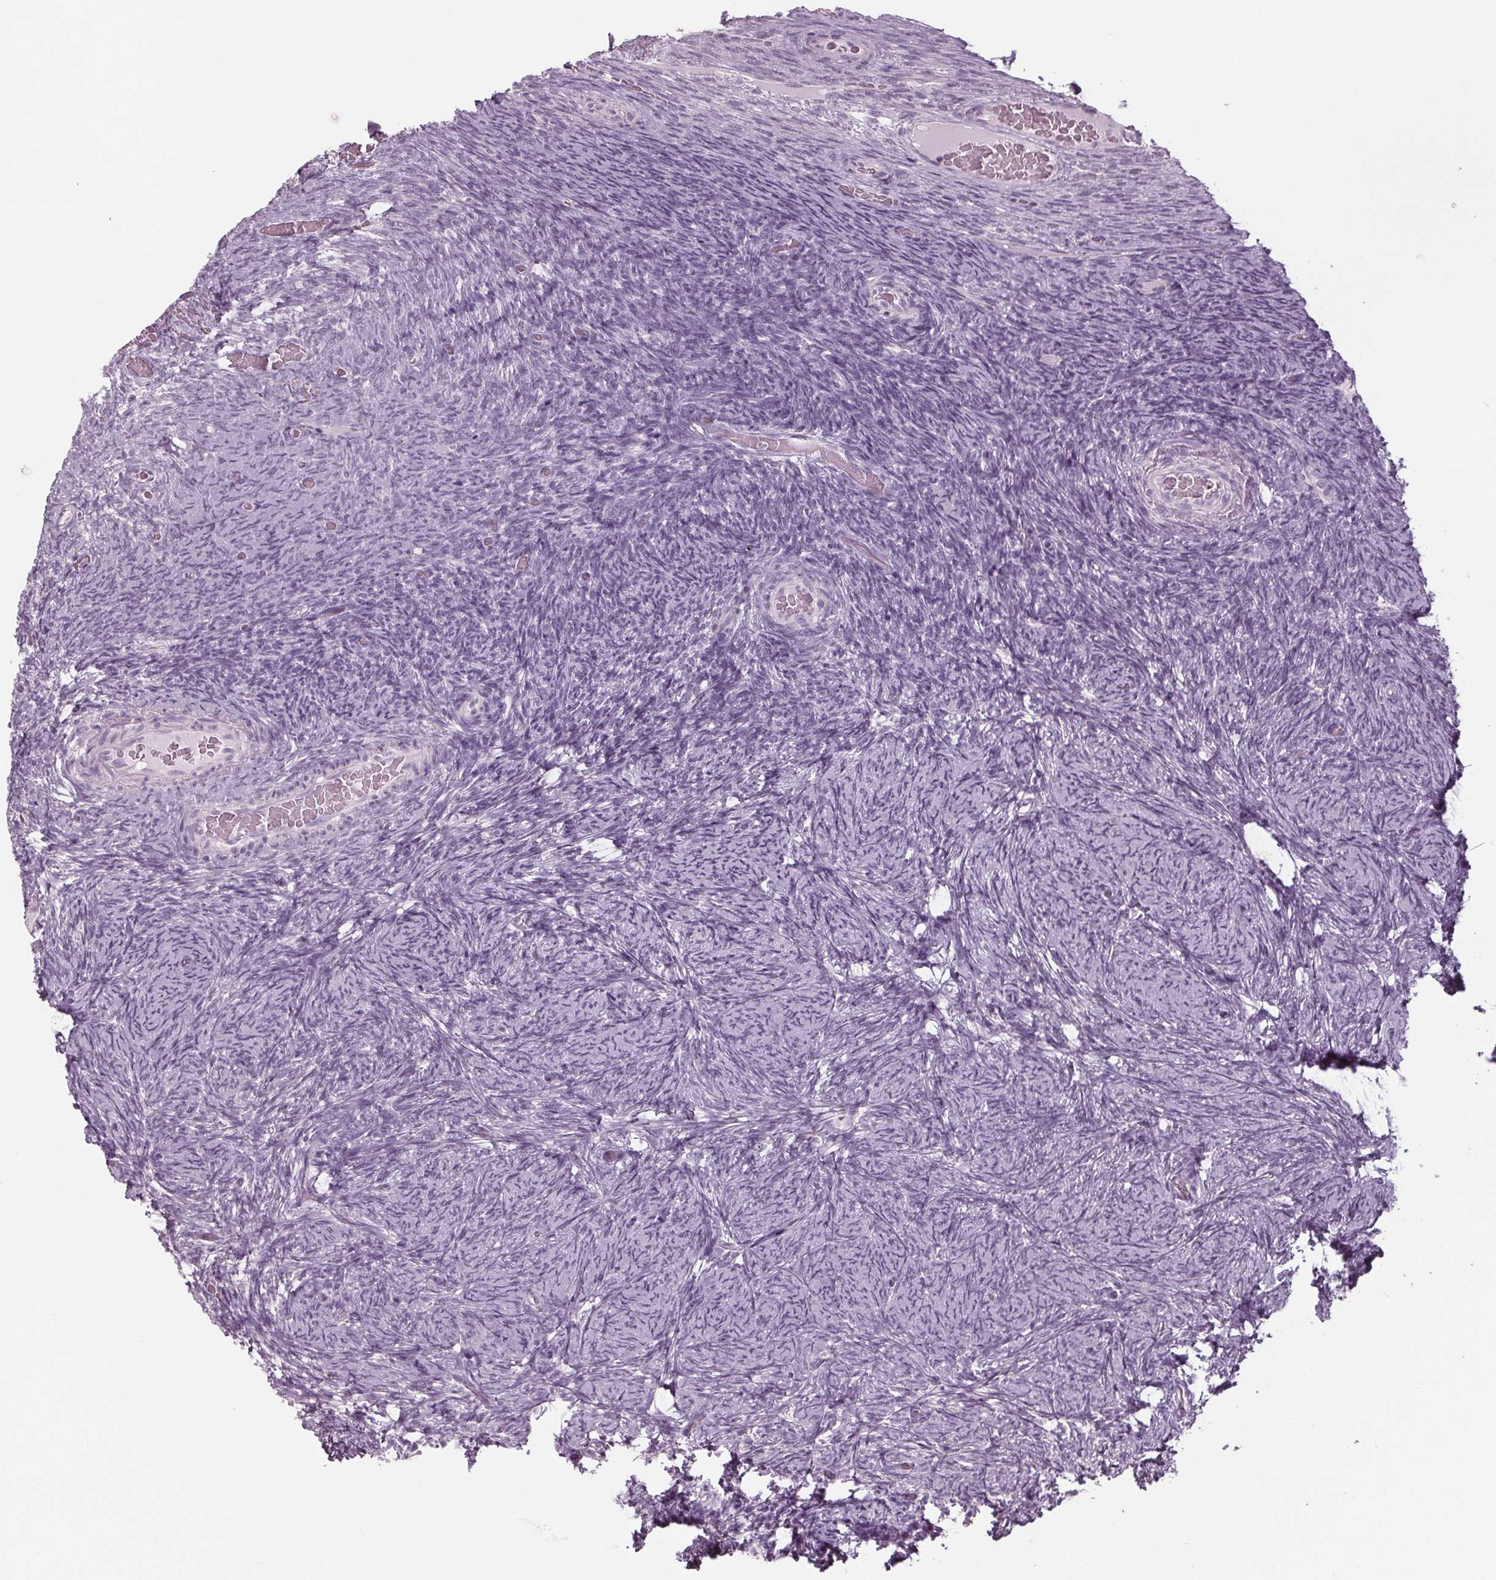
{"staining": {"intensity": "negative", "quantity": "none", "location": "none"}, "tissue": "ovary", "cell_type": "Ovarian stroma cells", "image_type": "normal", "snomed": [{"axis": "morphology", "description": "Normal tissue, NOS"}, {"axis": "topography", "description": "Ovary"}], "caption": "IHC image of benign ovary stained for a protein (brown), which demonstrates no positivity in ovarian stroma cells. Brightfield microscopy of IHC stained with DAB (brown) and hematoxylin (blue), captured at high magnification.", "gene": "TNNC2", "patient": {"sex": "female", "age": 34}}